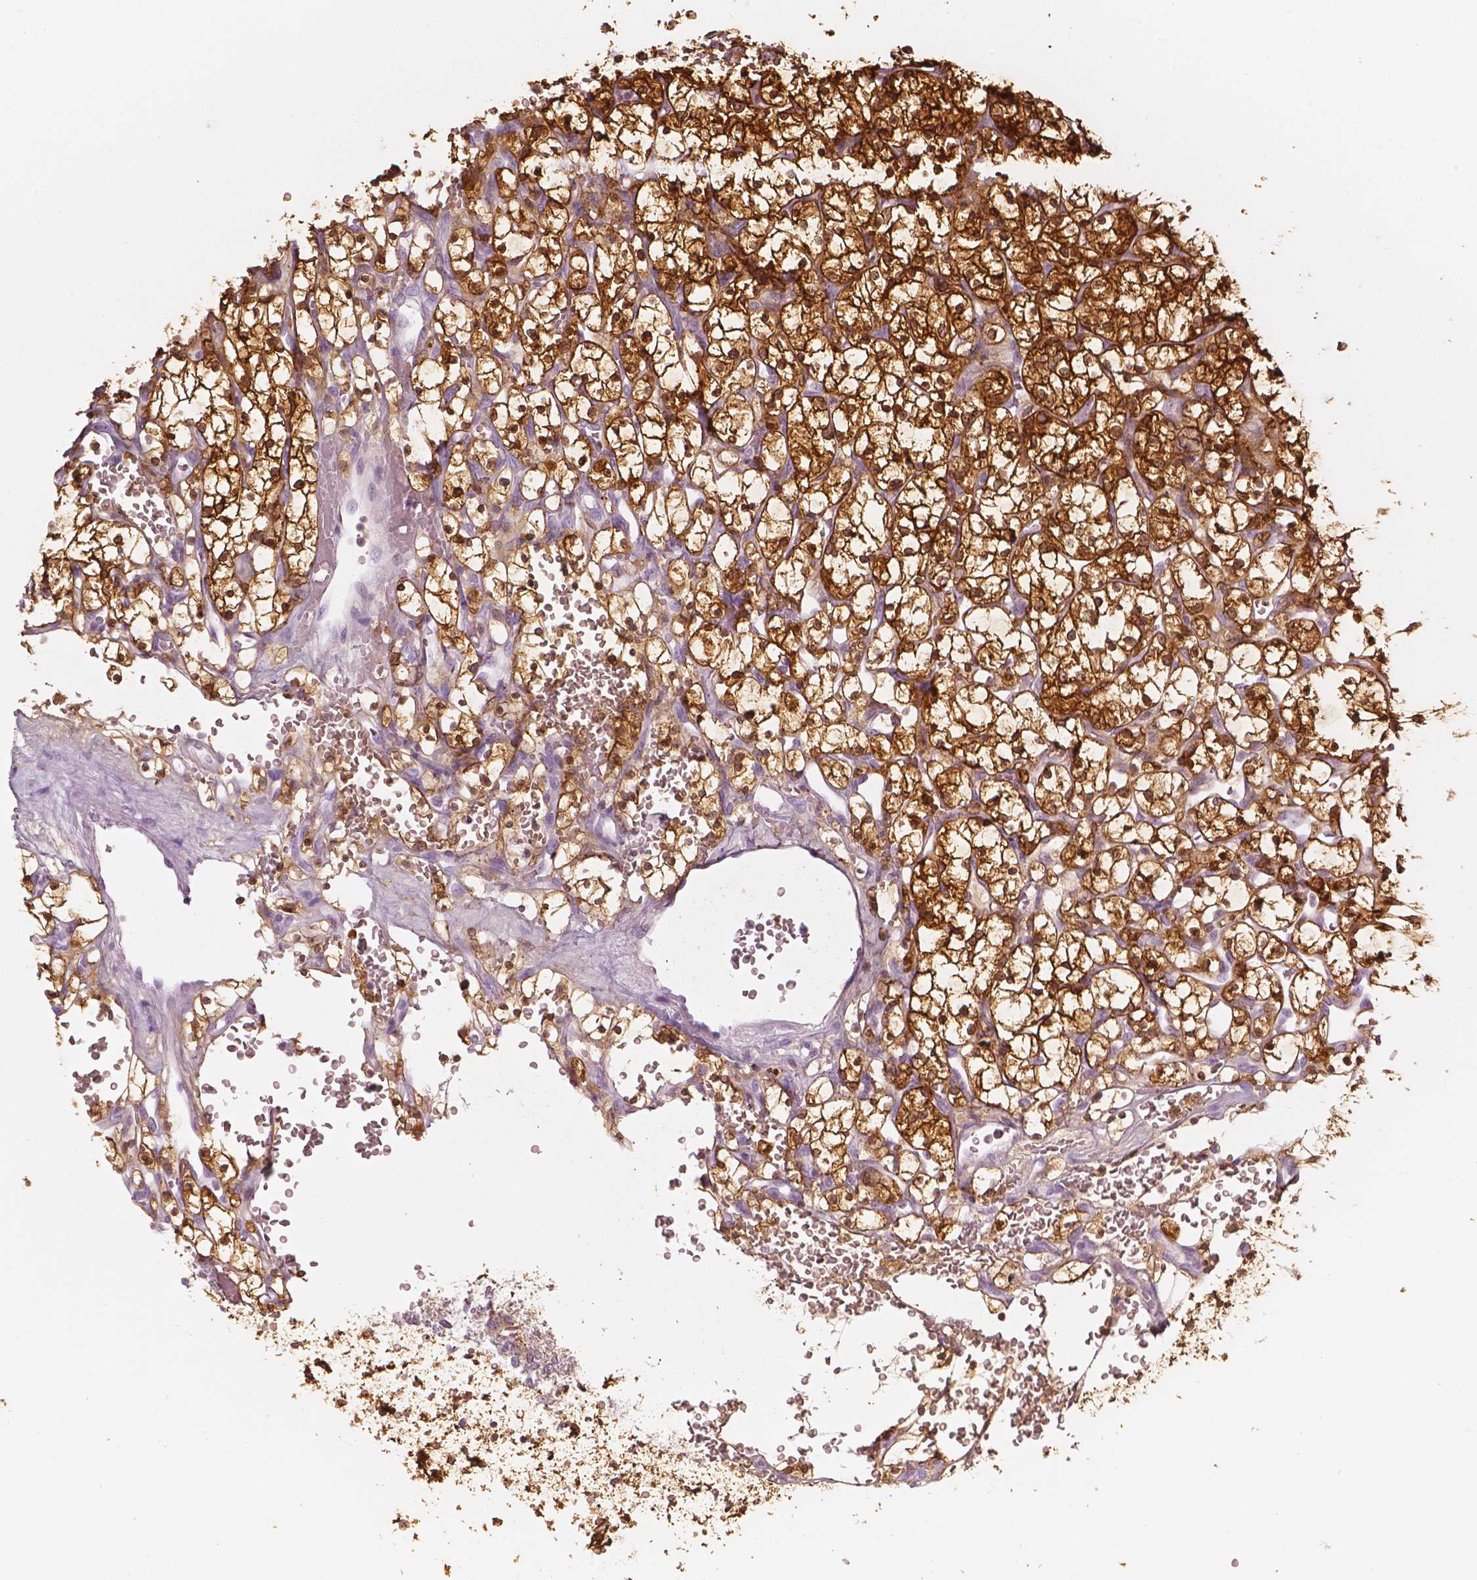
{"staining": {"intensity": "strong", "quantity": ">75%", "location": "cytoplasmic/membranous,nuclear"}, "tissue": "renal cancer", "cell_type": "Tumor cells", "image_type": "cancer", "snomed": [{"axis": "morphology", "description": "Adenocarcinoma, NOS"}, {"axis": "topography", "description": "Kidney"}], "caption": "Tumor cells reveal high levels of strong cytoplasmic/membranous and nuclear staining in approximately >75% of cells in human renal adenocarcinoma. The staining was performed using DAB (3,3'-diaminobenzidine) to visualize the protein expression in brown, while the nuclei were stained in blue with hematoxylin (Magnification: 20x).", "gene": "SHMT1", "patient": {"sex": "female", "age": 64}}